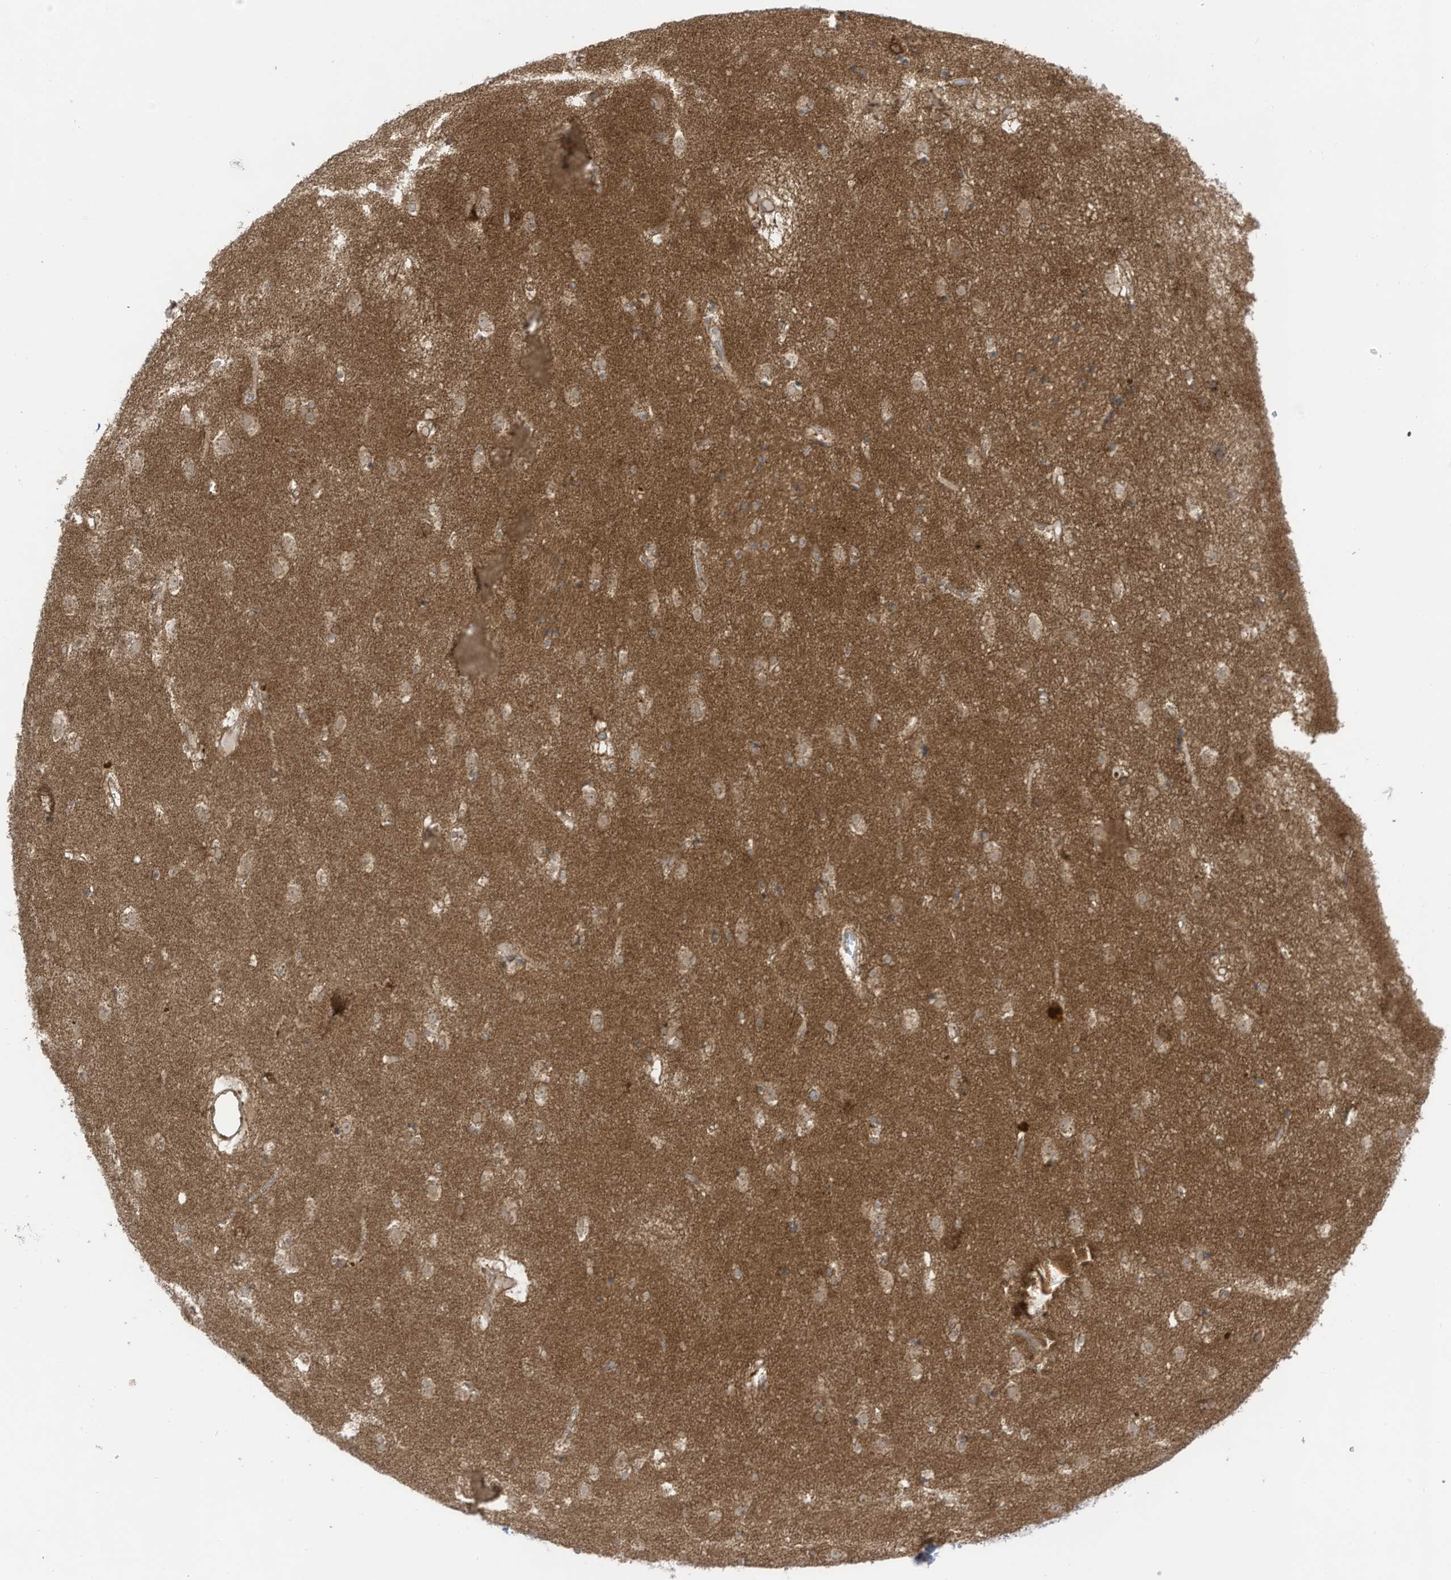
{"staining": {"intensity": "moderate", "quantity": "<25%", "location": "cytoplasmic/membranous"}, "tissue": "caudate", "cell_type": "Glial cells", "image_type": "normal", "snomed": [{"axis": "morphology", "description": "Normal tissue, NOS"}, {"axis": "topography", "description": "Lateral ventricle wall"}], "caption": "IHC micrograph of unremarkable human caudate stained for a protein (brown), which exhibits low levels of moderate cytoplasmic/membranous expression in about <25% of glial cells.", "gene": "REPS1", "patient": {"sex": "male", "age": 70}}